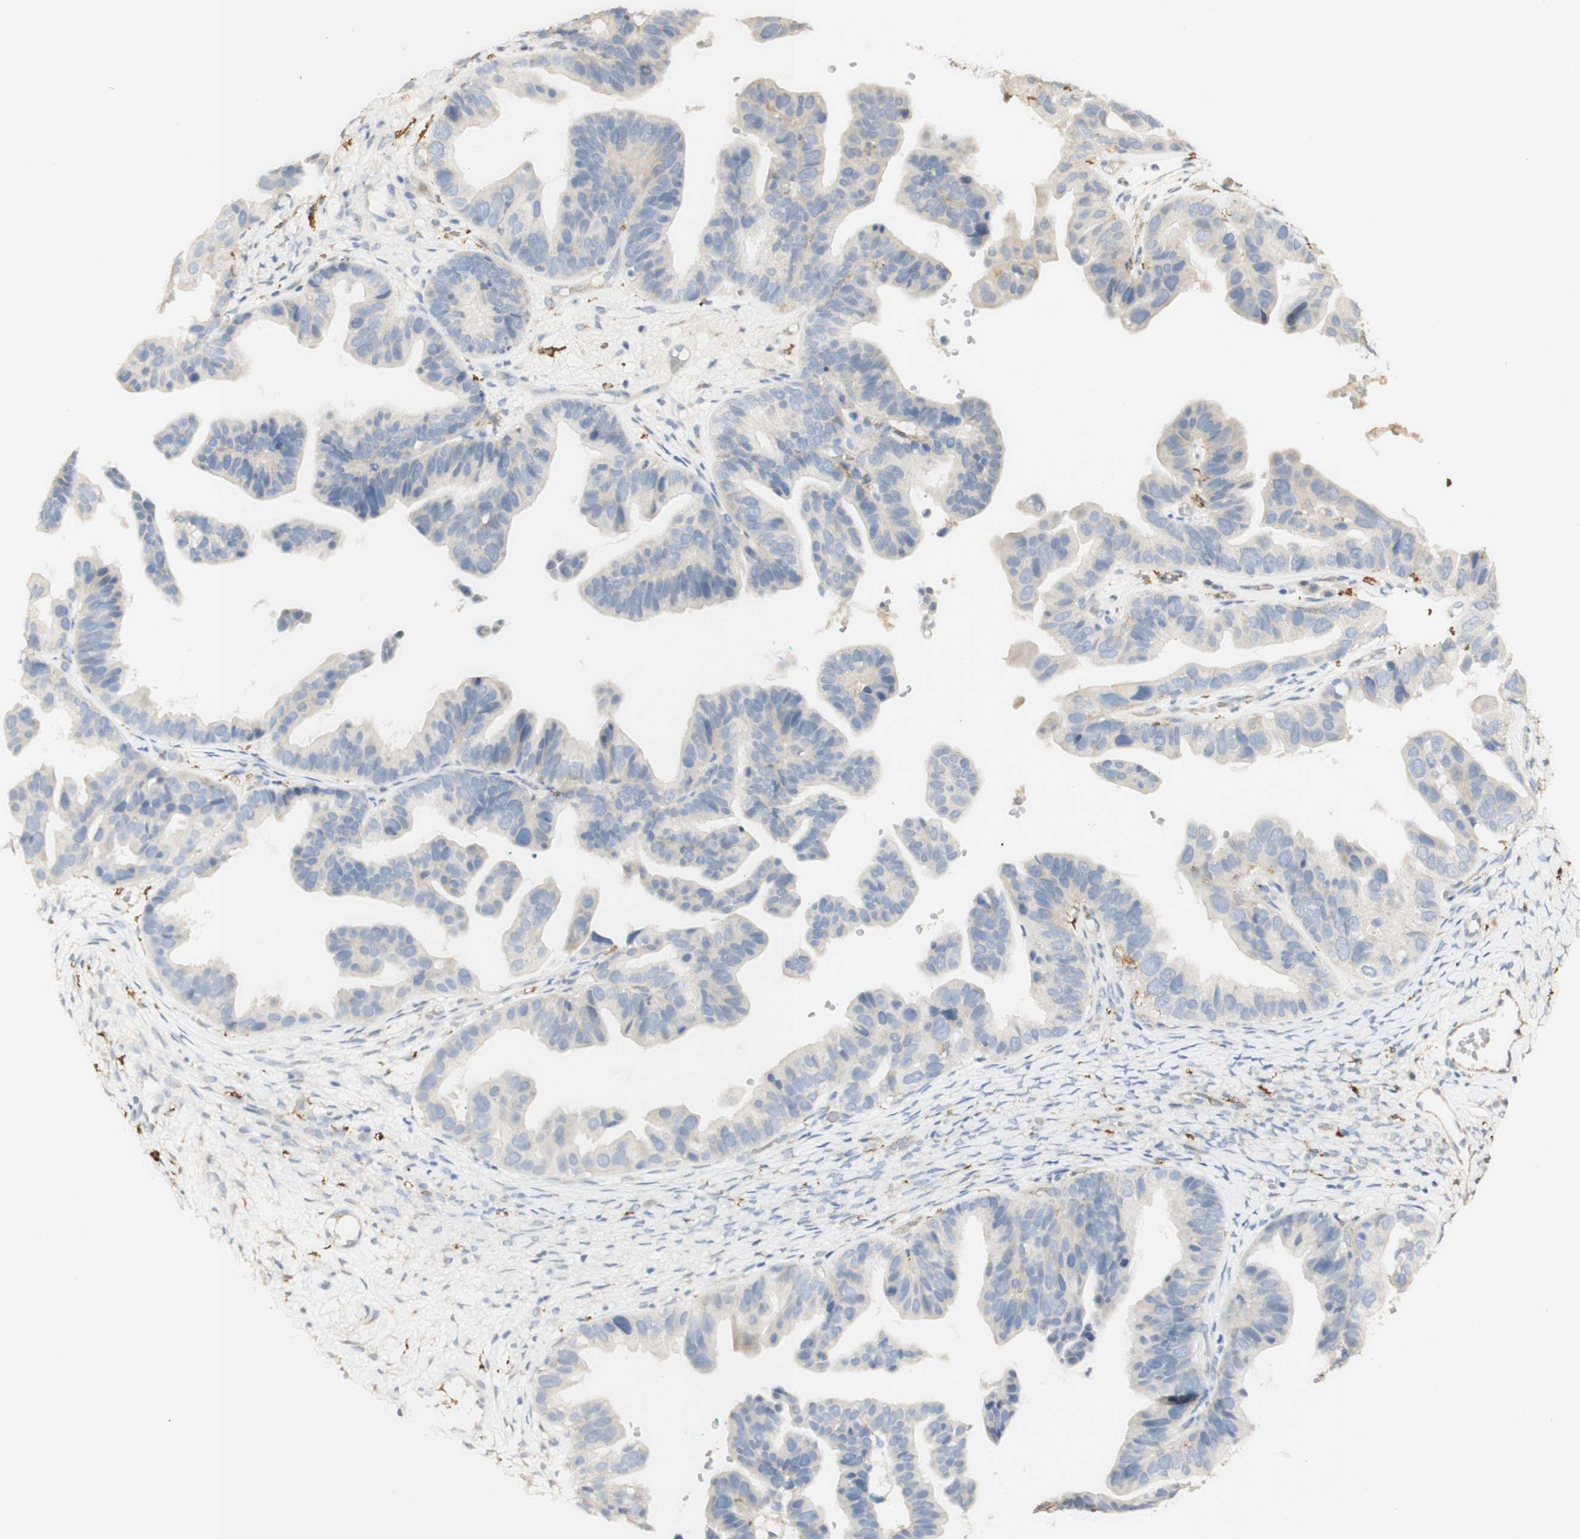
{"staining": {"intensity": "weak", "quantity": "<25%", "location": "cytoplasmic/membranous"}, "tissue": "ovarian cancer", "cell_type": "Tumor cells", "image_type": "cancer", "snomed": [{"axis": "morphology", "description": "Cystadenocarcinoma, serous, NOS"}, {"axis": "topography", "description": "Ovary"}], "caption": "DAB (3,3'-diaminobenzidine) immunohistochemical staining of serous cystadenocarcinoma (ovarian) shows no significant expression in tumor cells.", "gene": "FCGRT", "patient": {"sex": "female", "age": 56}}